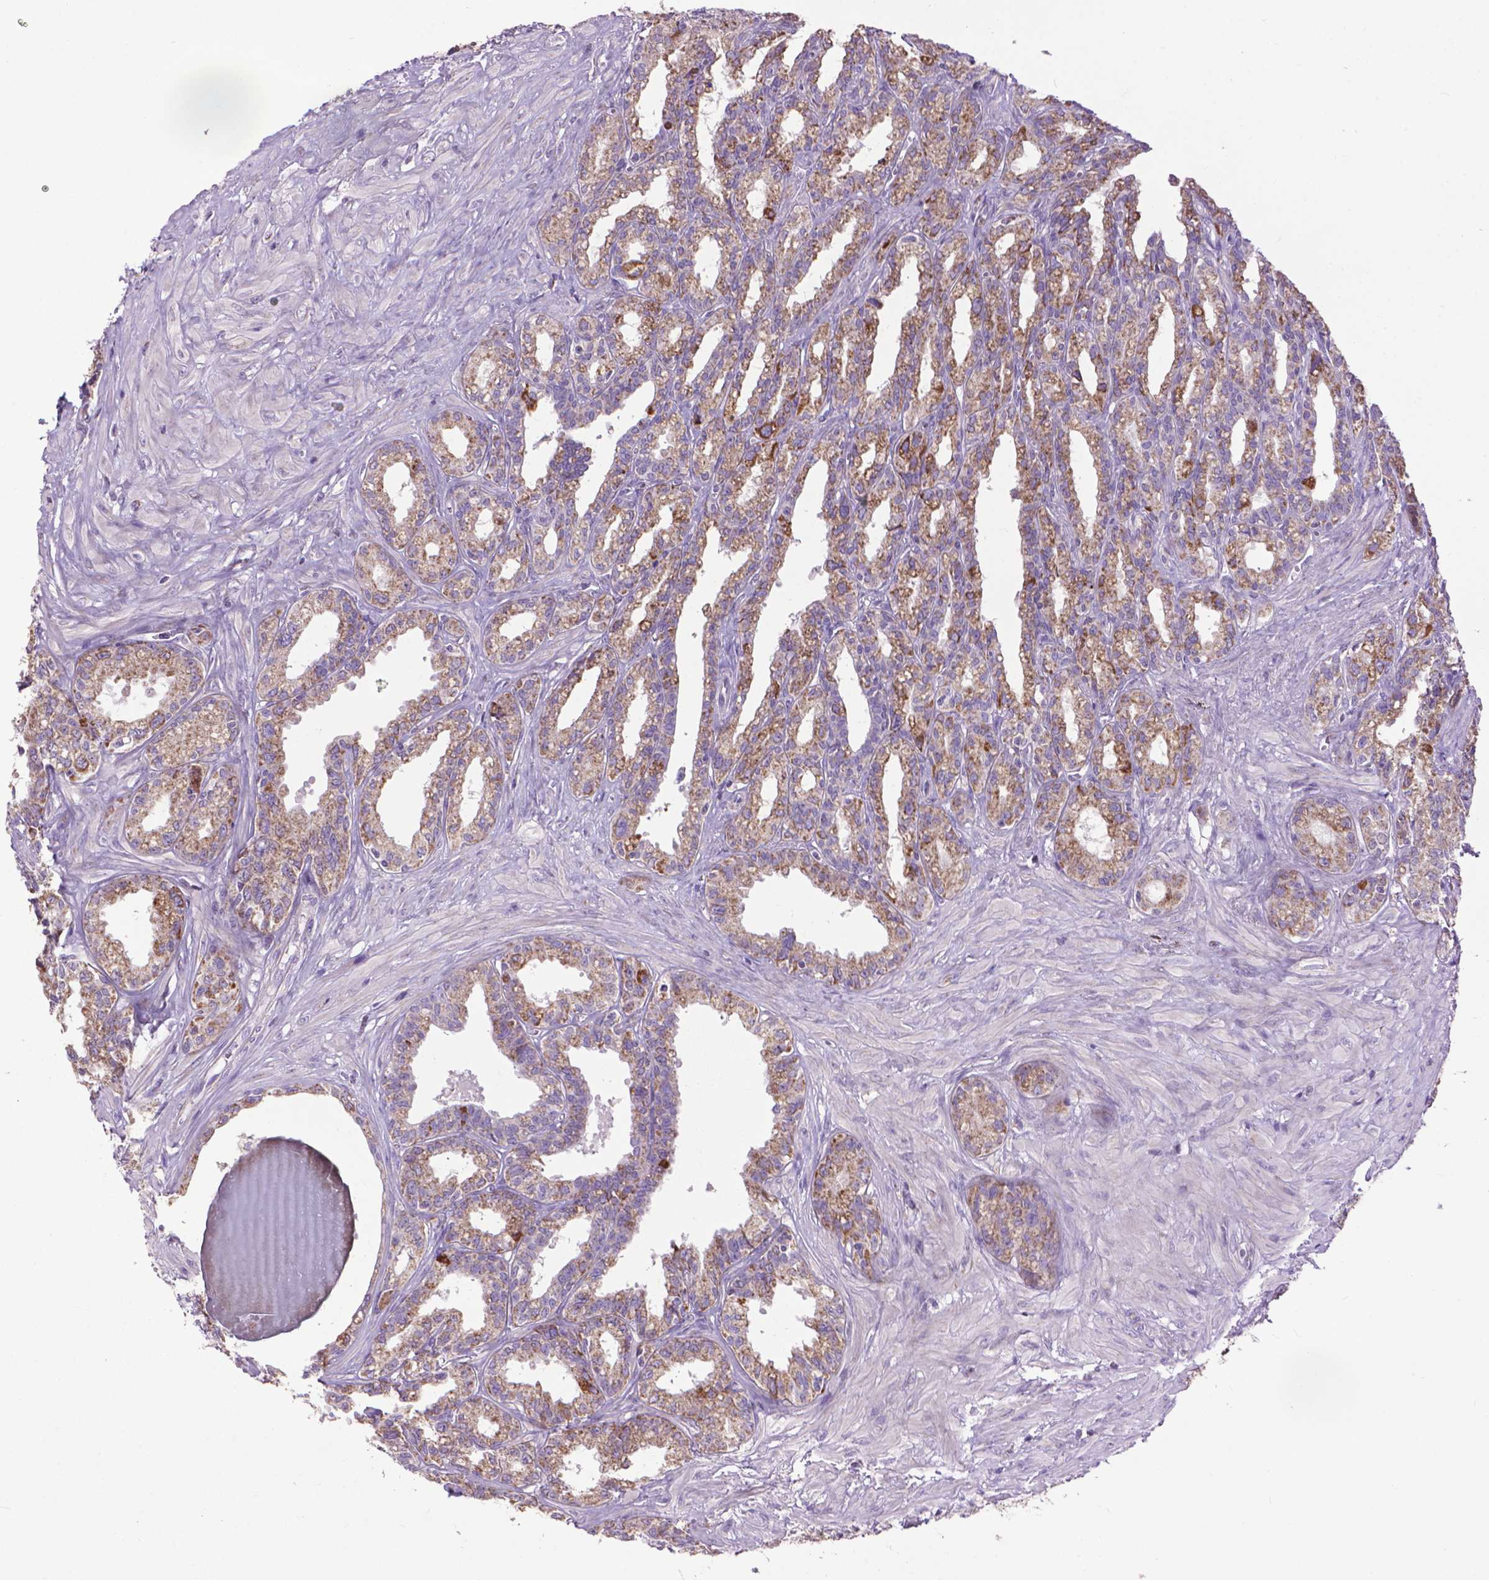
{"staining": {"intensity": "moderate", "quantity": "25%-75%", "location": "cytoplasmic/membranous"}, "tissue": "seminal vesicle", "cell_type": "Glandular cells", "image_type": "normal", "snomed": [{"axis": "morphology", "description": "Normal tissue, NOS"}, {"axis": "morphology", "description": "Urothelial carcinoma, NOS"}, {"axis": "topography", "description": "Urinary bladder"}, {"axis": "topography", "description": "Seminal veicle"}], "caption": "Immunohistochemistry micrograph of benign seminal vesicle stained for a protein (brown), which reveals medium levels of moderate cytoplasmic/membranous staining in approximately 25%-75% of glandular cells.", "gene": "VDAC1", "patient": {"sex": "male", "age": 76}}